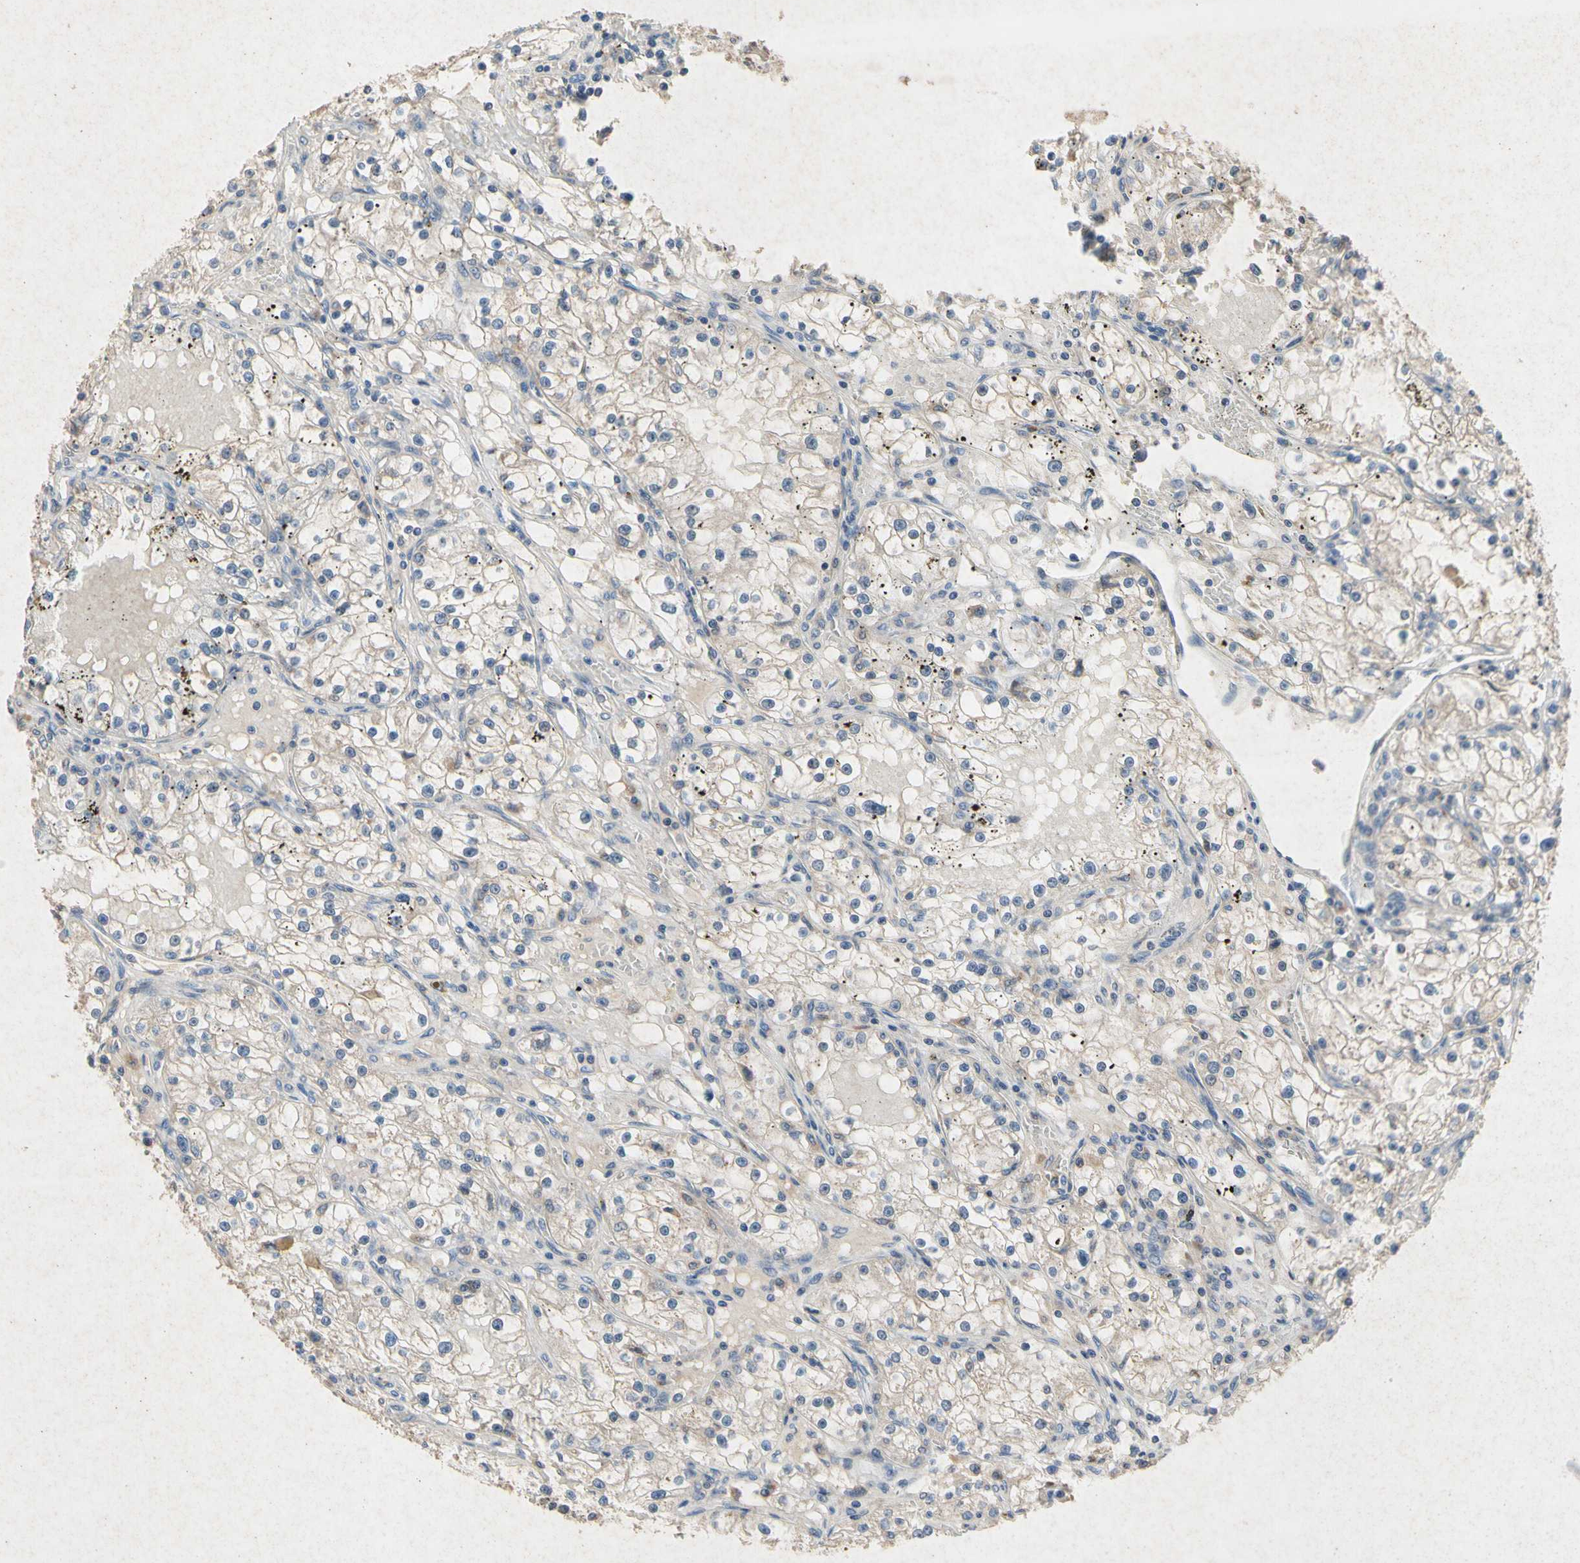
{"staining": {"intensity": "weak", "quantity": ">75%", "location": "cytoplasmic/membranous"}, "tissue": "renal cancer", "cell_type": "Tumor cells", "image_type": "cancer", "snomed": [{"axis": "morphology", "description": "Adenocarcinoma, NOS"}, {"axis": "topography", "description": "Kidney"}], "caption": "An IHC photomicrograph of tumor tissue is shown. Protein staining in brown highlights weak cytoplasmic/membranous positivity in renal cancer within tumor cells.", "gene": "RPS6KA1", "patient": {"sex": "male", "age": 56}}